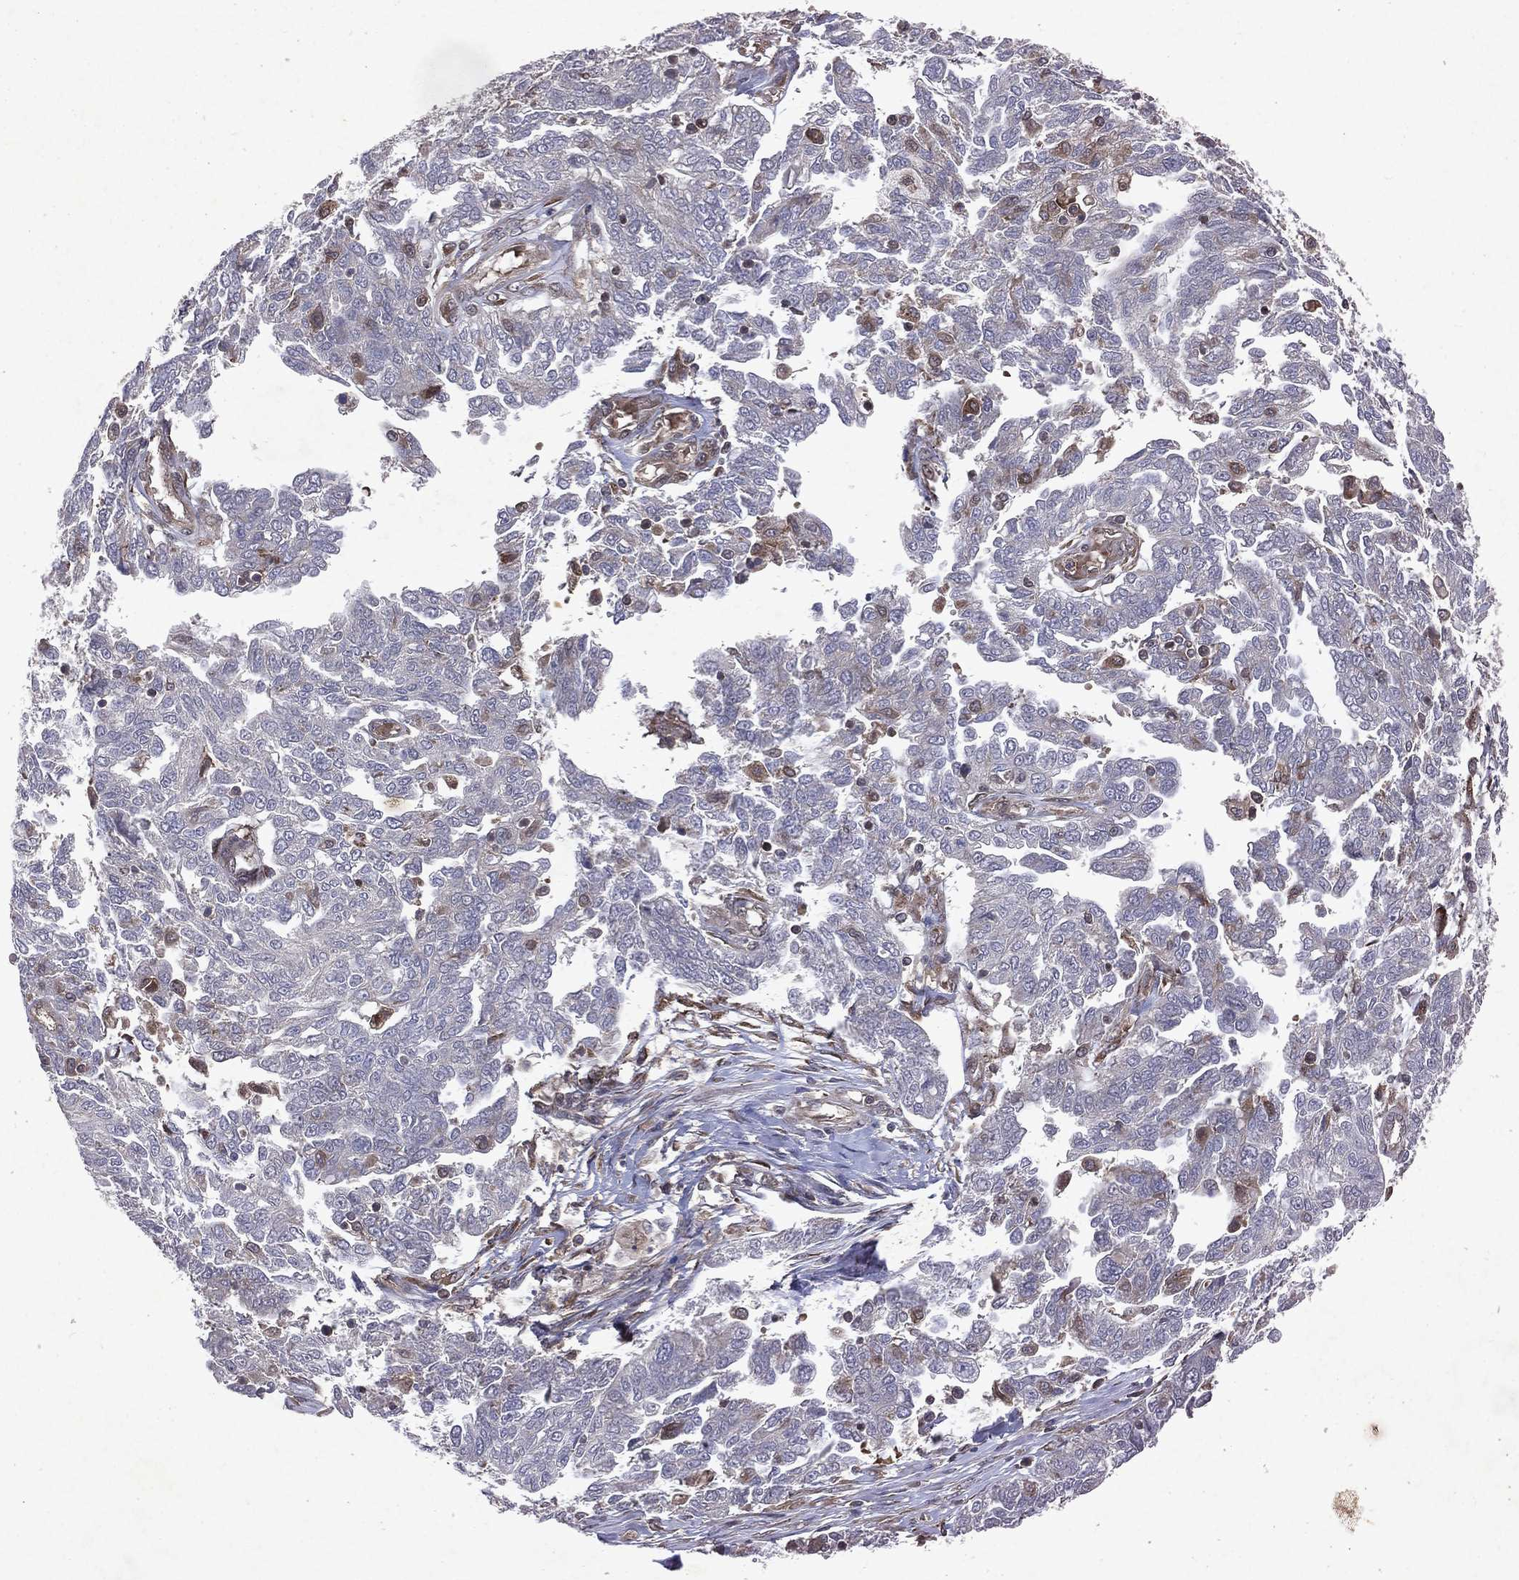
{"staining": {"intensity": "negative", "quantity": "none", "location": "none"}, "tissue": "ovarian cancer", "cell_type": "Tumor cells", "image_type": "cancer", "snomed": [{"axis": "morphology", "description": "Cystadenocarcinoma, serous, NOS"}, {"axis": "topography", "description": "Ovary"}], "caption": "Immunohistochemistry (IHC) of serous cystadenocarcinoma (ovarian) exhibits no staining in tumor cells.", "gene": "MTAP", "patient": {"sex": "female", "age": 67}}